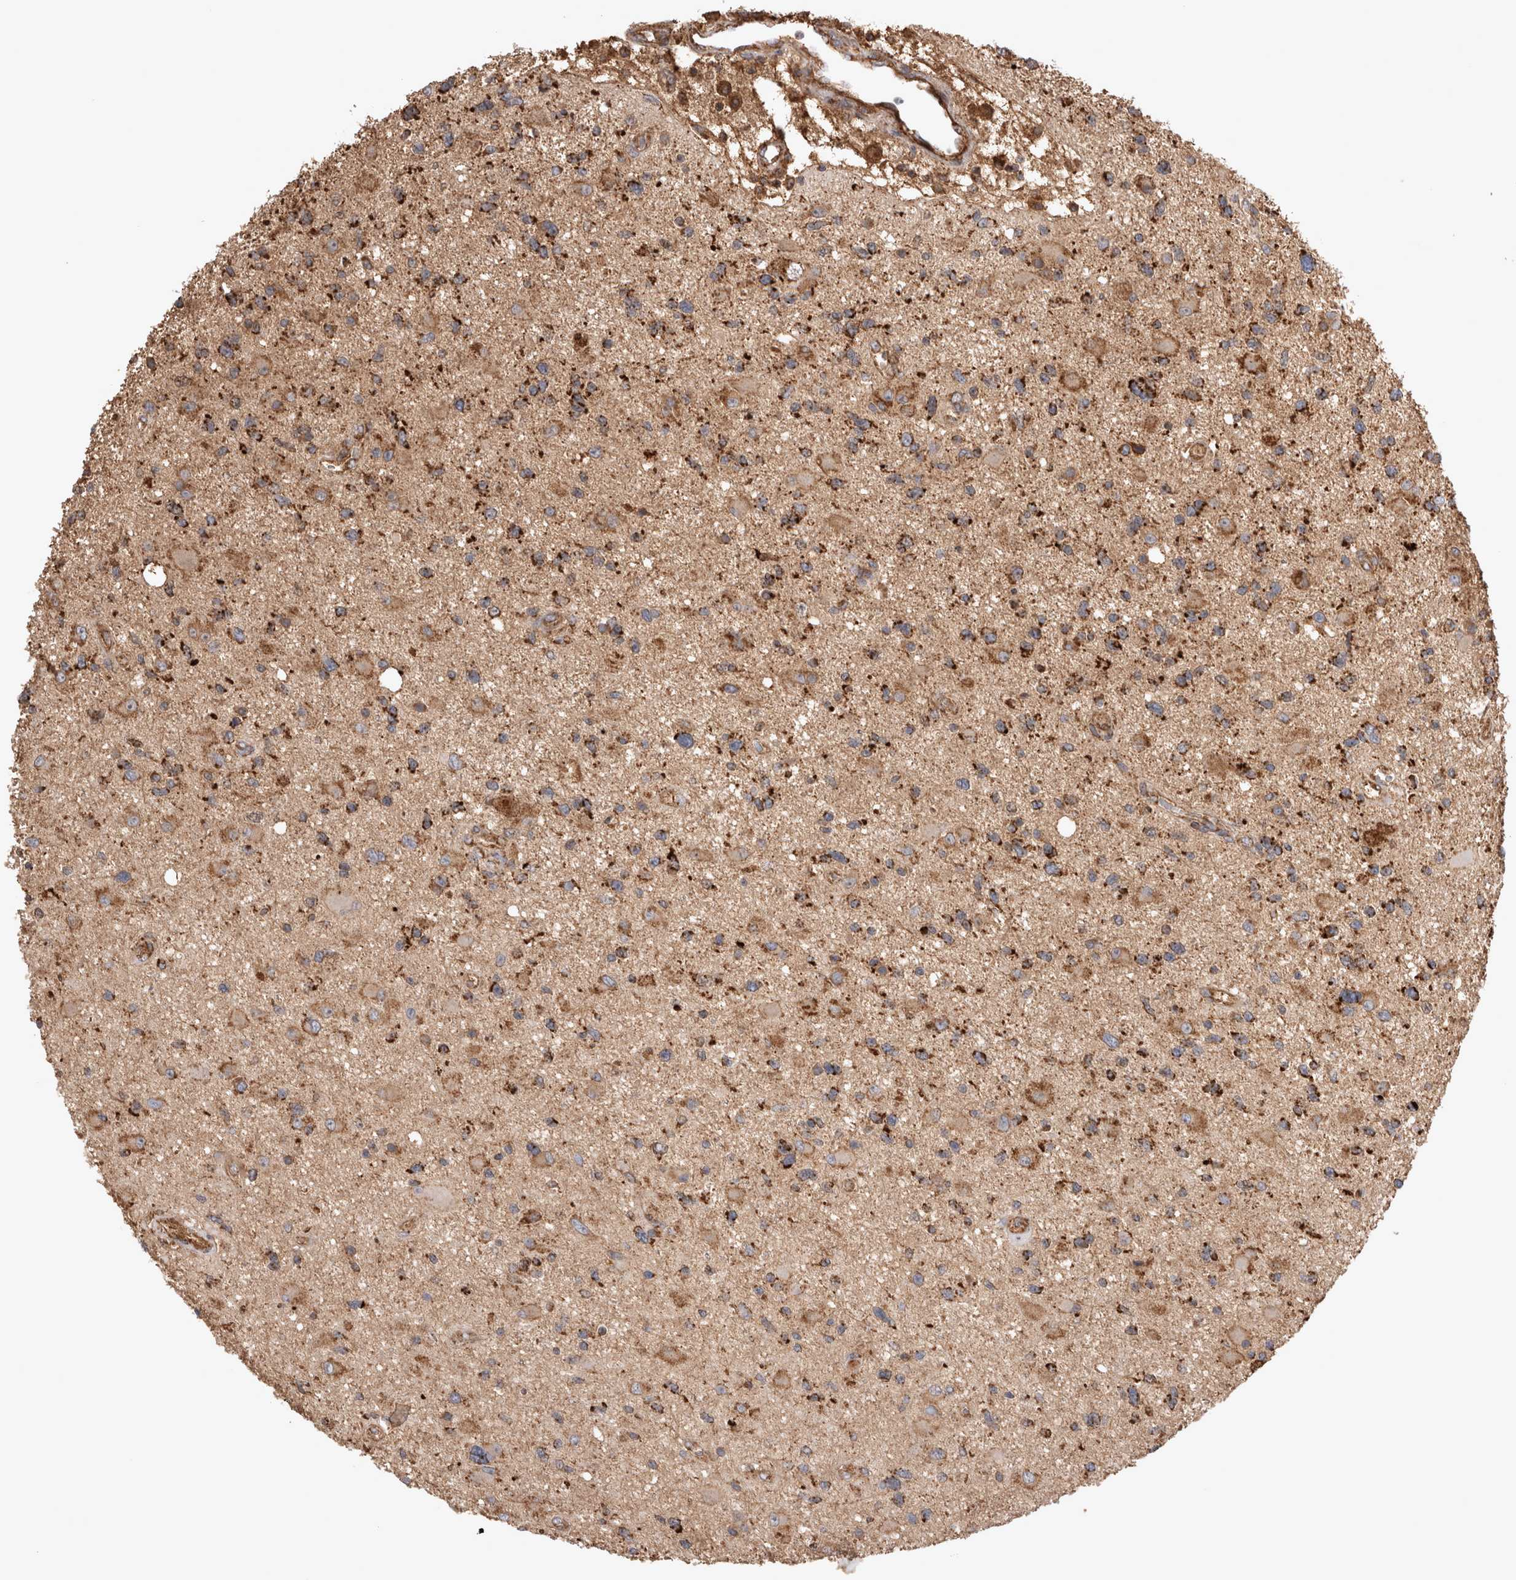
{"staining": {"intensity": "moderate", "quantity": ">75%", "location": "cytoplasmic/membranous"}, "tissue": "glioma", "cell_type": "Tumor cells", "image_type": "cancer", "snomed": [{"axis": "morphology", "description": "Glioma, malignant, High grade"}, {"axis": "topography", "description": "Brain"}], "caption": "Immunohistochemical staining of human malignant glioma (high-grade) reveals medium levels of moderate cytoplasmic/membranous positivity in approximately >75% of tumor cells.", "gene": "MRPS28", "patient": {"sex": "male", "age": 33}}